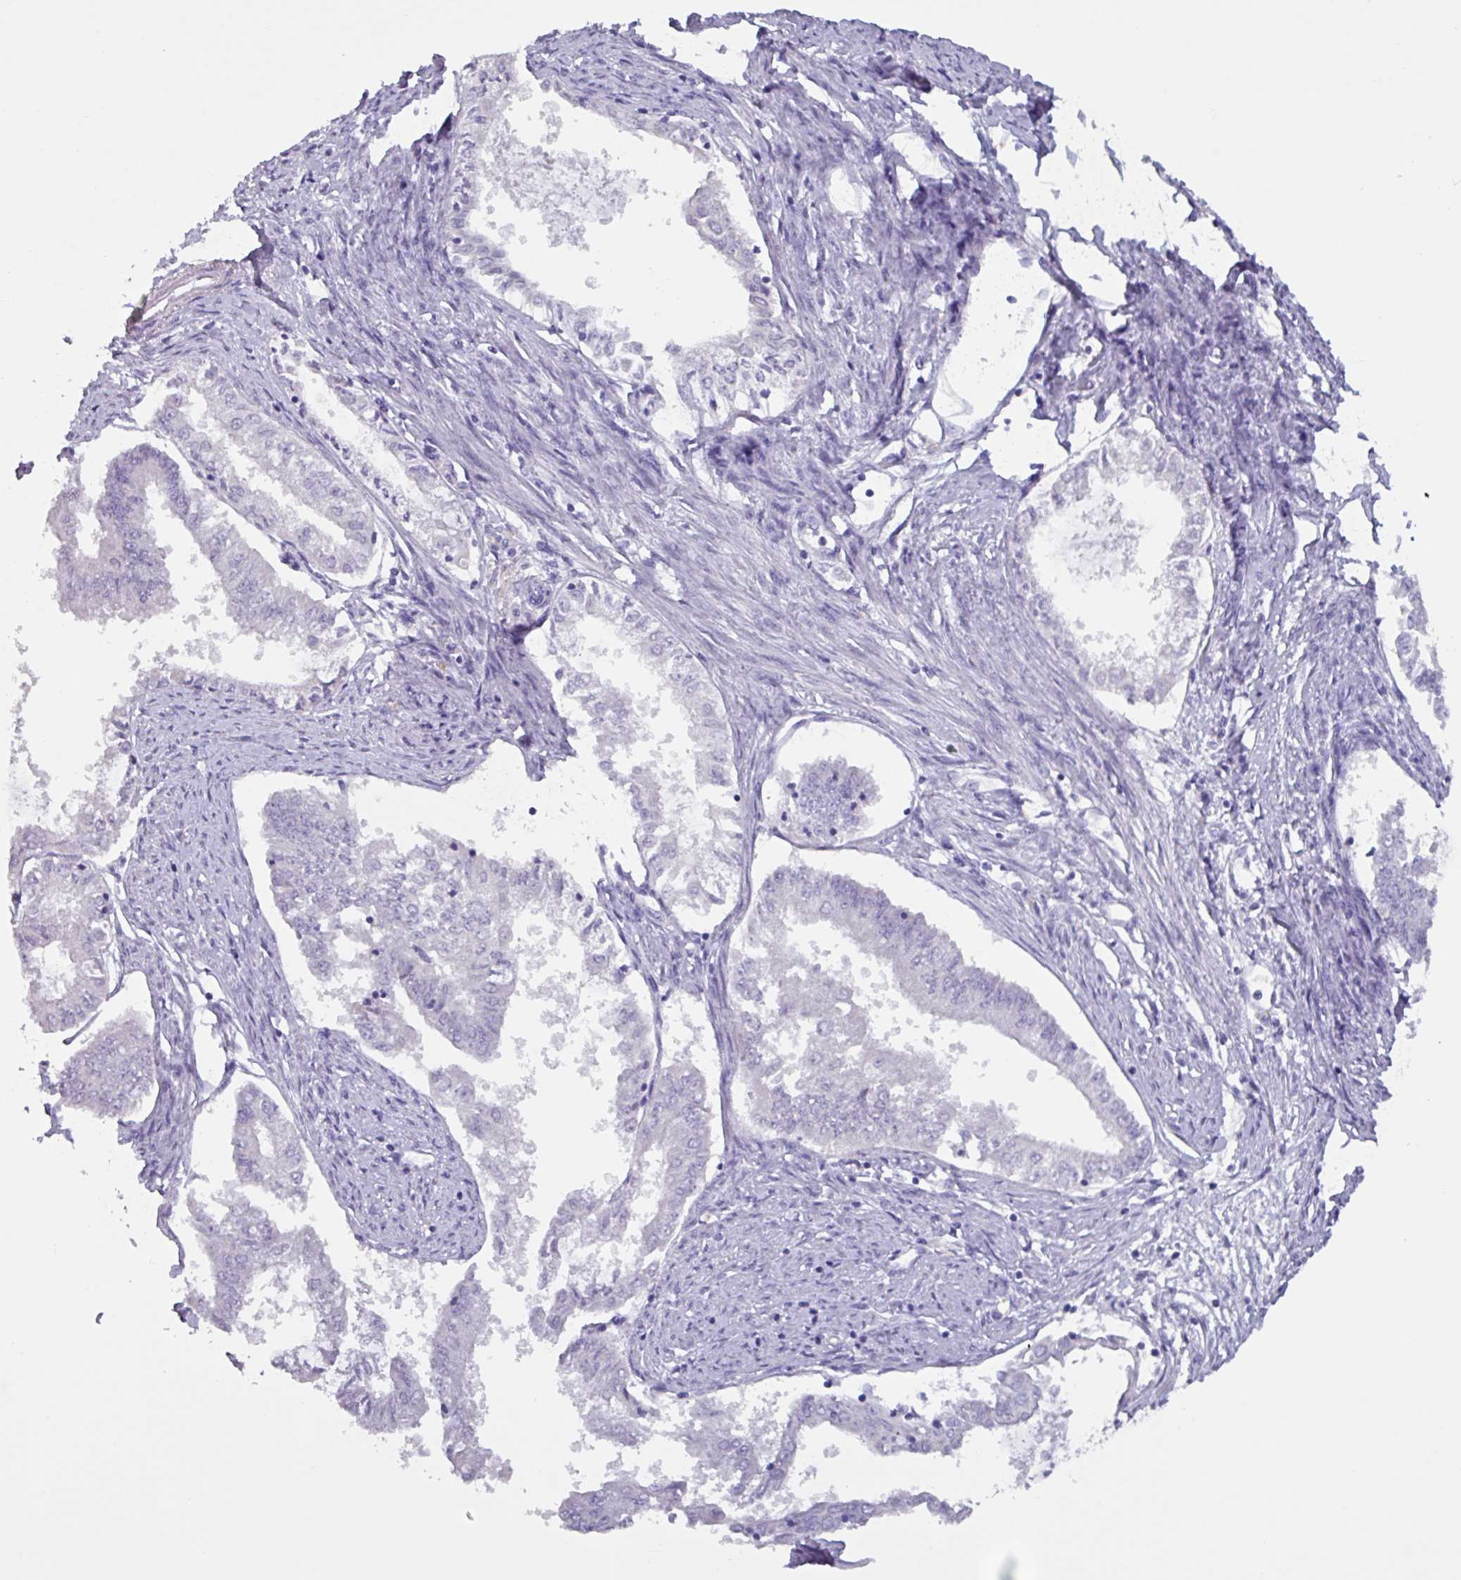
{"staining": {"intensity": "negative", "quantity": "none", "location": "none"}, "tissue": "endometrial cancer", "cell_type": "Tumor cells", "image_type": "cancer", "snomed": [{"axis": "morphology", "description": "Adenocarcinoma, NOS"}, {"axis": "topography", "description": "Endometrium"}], "caption": "The immunohistochemistry image has no significant expression in tumor cells of adenocarcinoma (endometrial) tissue.", "gene": "OR2T10", "patient": {"sex": "female", "age": 76}}